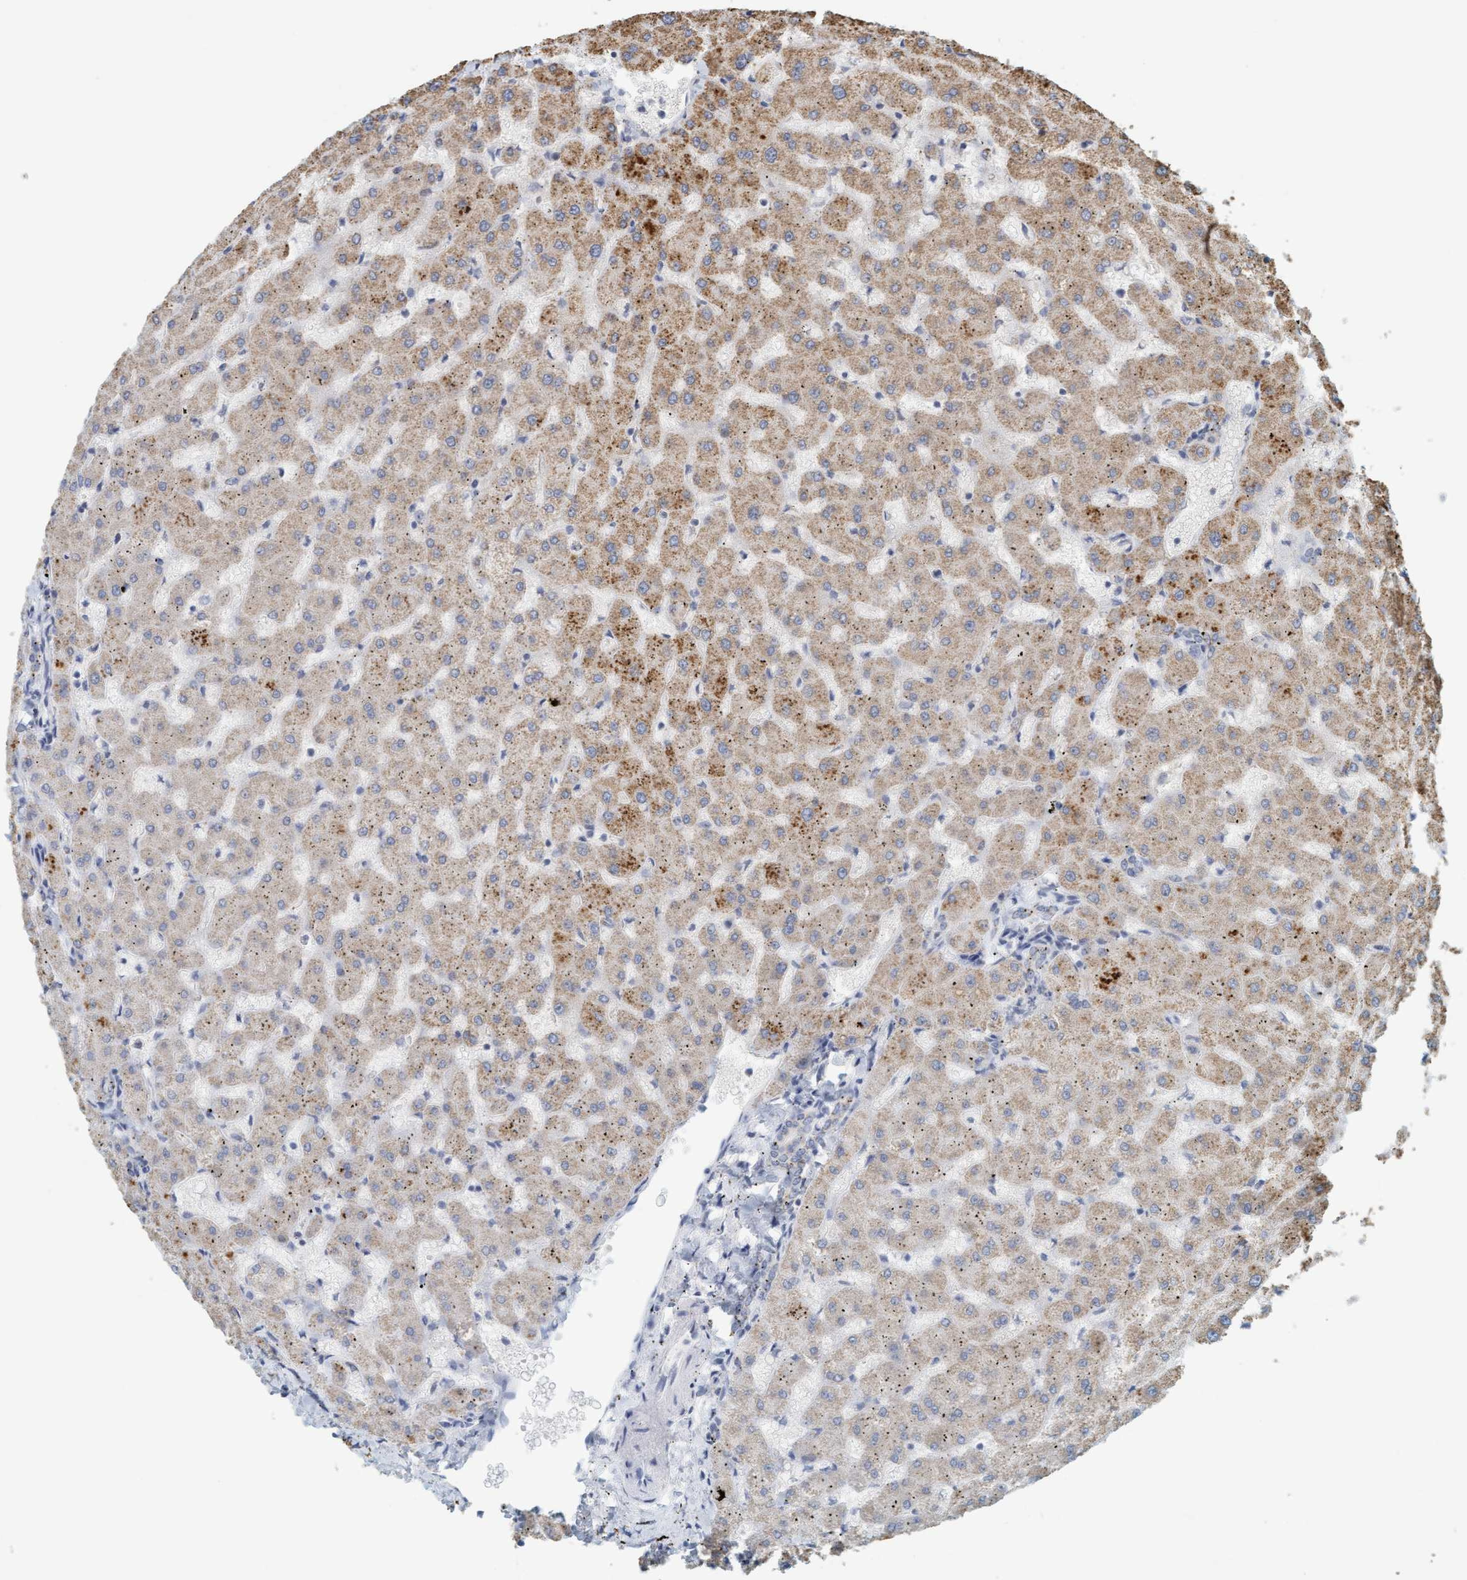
{"staining": {"intensity": "weak", "quantity": ">75%", "location": "cytoplasmic/membranous"}, "tissue": "liver", "cell_type": "Cholangiocytes", "image_type": "normal", "snomed": [{"axis": "morphology", "description": "Normal tissue, NOS"}, {"axis": "topography", "description": "Liver"}], "caption": "Protein positivity by IHC displays weak cytoplasmic/membranous staining in approximately >75% of cholangiocytes in normal liver. The staining was performed using DAB (3,3'-diaminobenzidine), with brown indicating positive protein expression. Nuclei are stained blue with hematoxylin.", "gene": "VSIG8", "patient": {"sex": "female", "age": 63}}